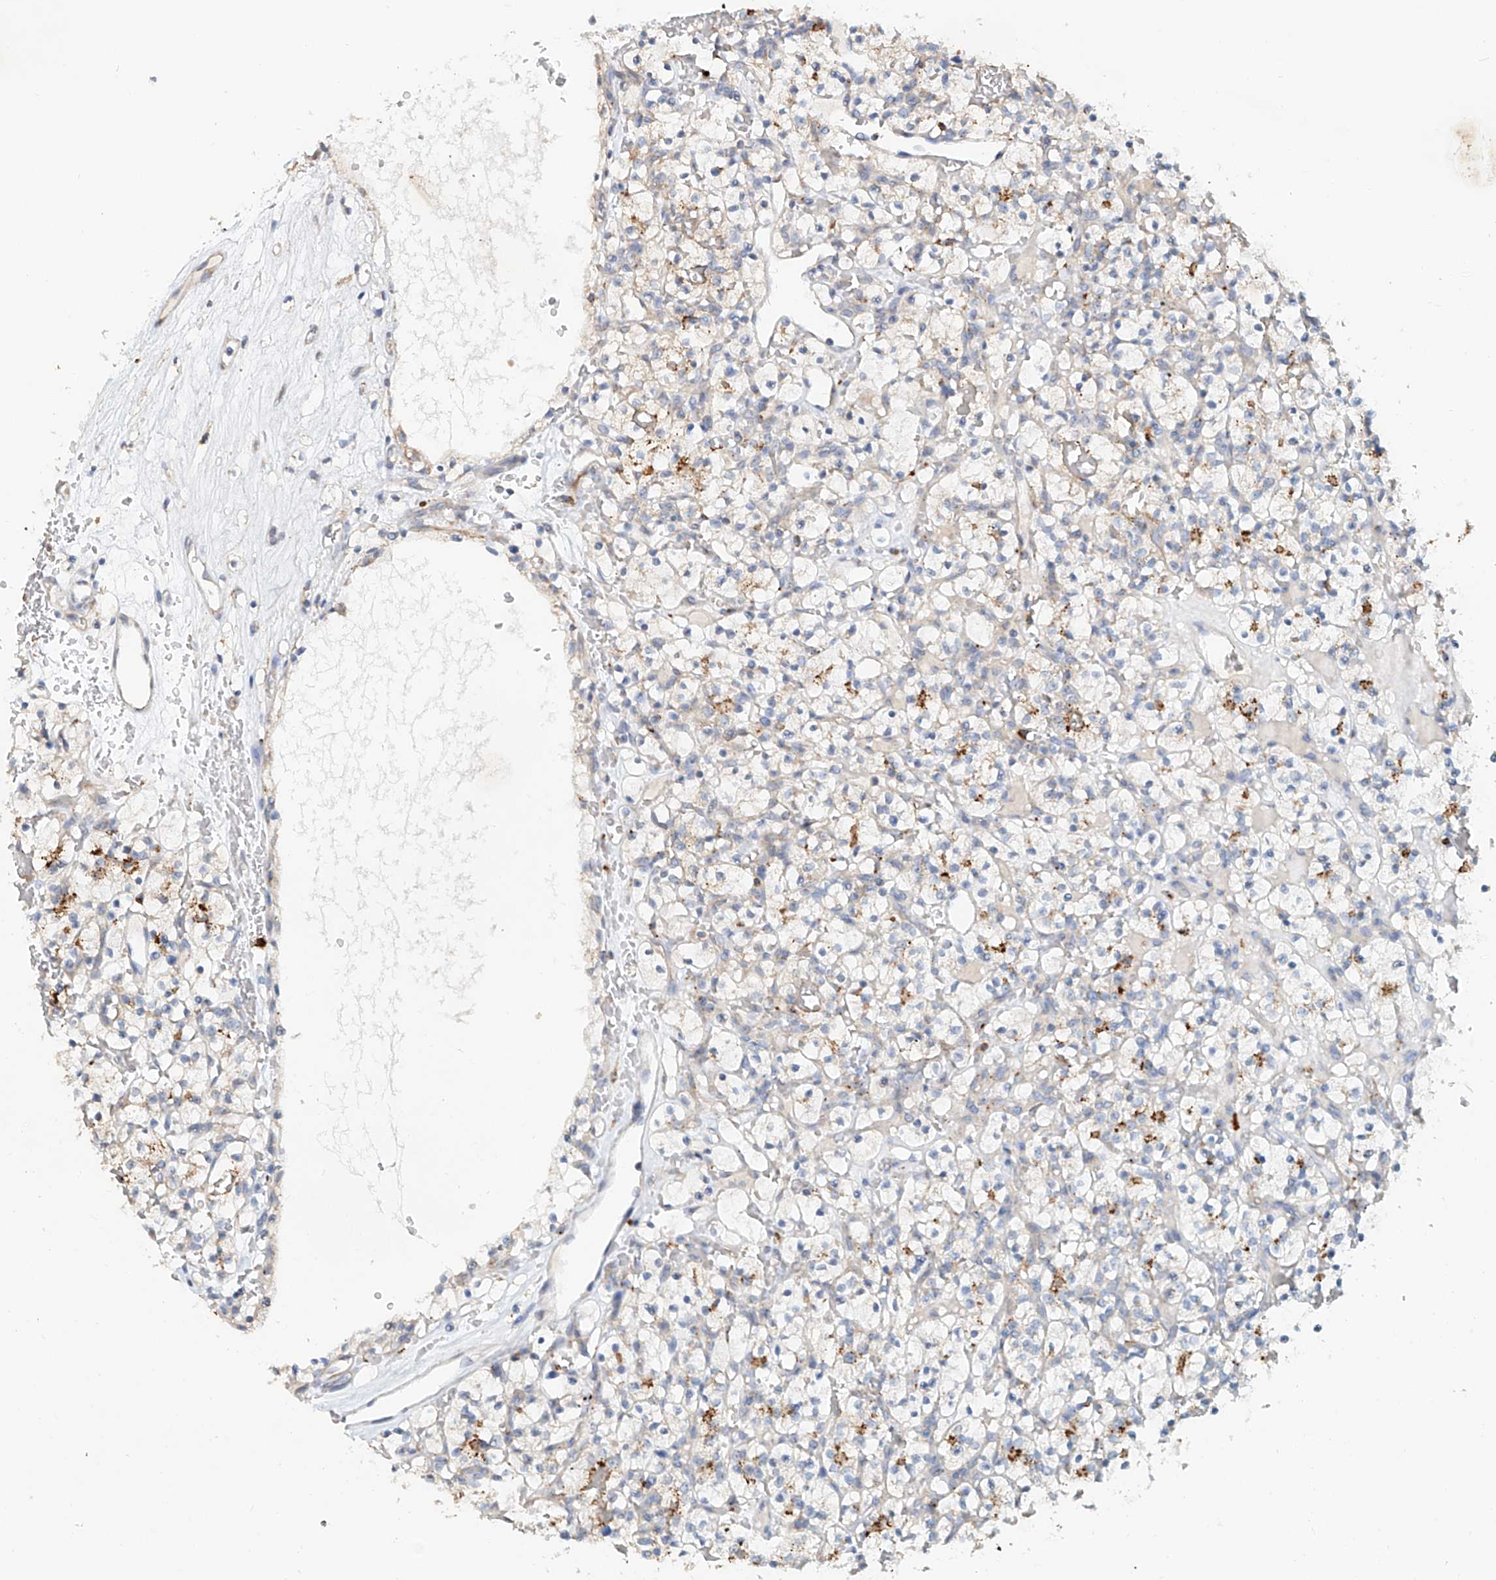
{"staining": {"intensity": "moderate", "quantity": "<25%", "location": "cytoplasmic/membranous"}, "tissue": "renal cancer", "cell_type": "Tumor cells", "image_type": "cancer", "snomed": [{"axis": "morphology", "description": "Adenocarcinoma, NOS"}, {"axis": "topography", "description": "Kidney"}], "caption": "Renal adenocarcinoma stained with a protein marker demonstrates moderate staining in tumor cells.", "gene": "TRIM47", "patient": {"sex": "female", "age": 57}}